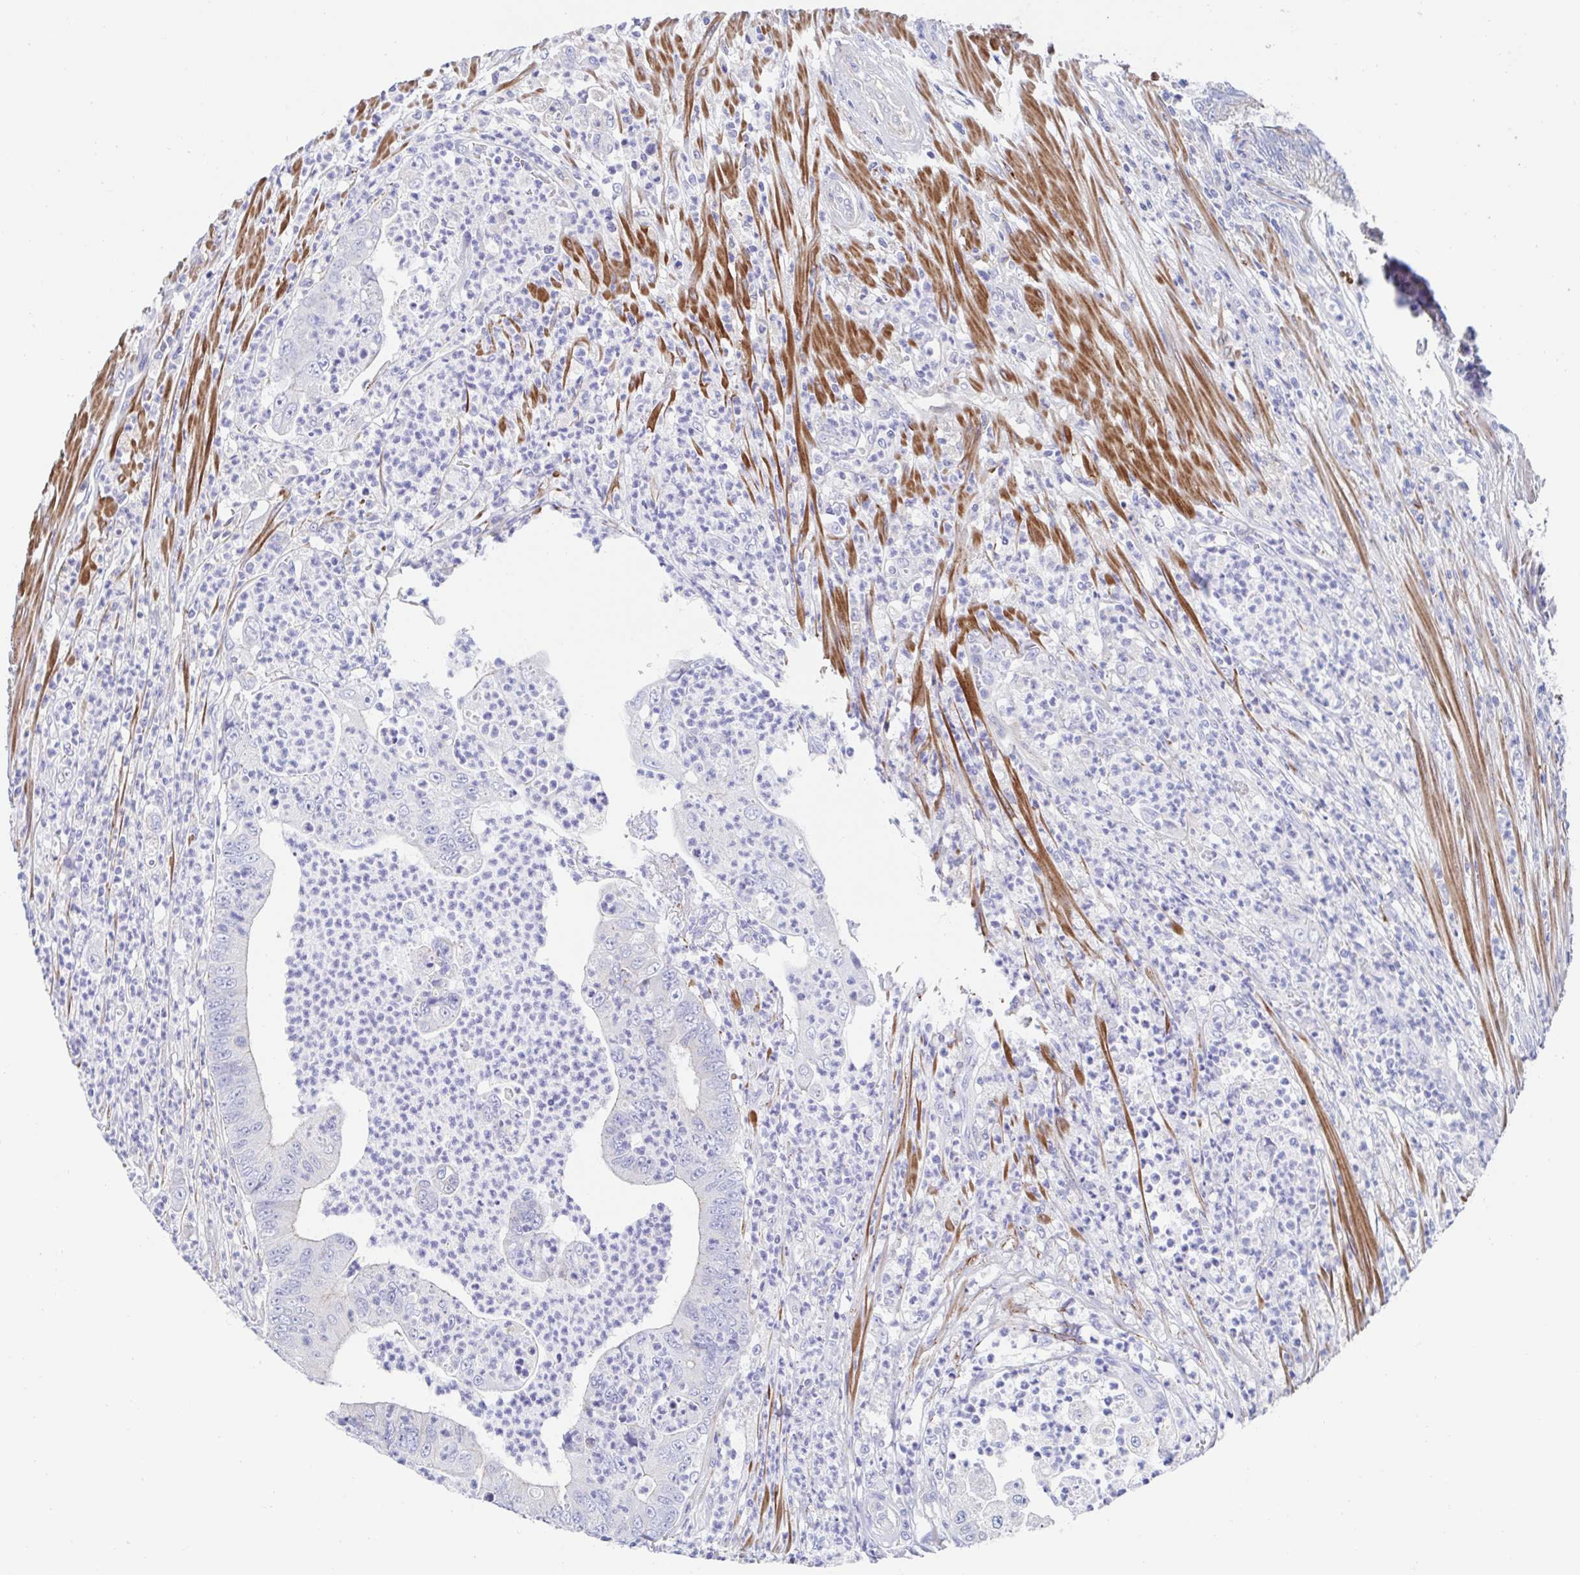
{"staining": {"intensity": "negative", "quantity": "none", "location": "none"}, "tissue": "colorectal cancer", "cell_type": "Tumor cells", "image_type": "cancer", "snomed": [{"axis": "morphology", "description": "Adenocarcinoma, NOS"}, {"axis": "topography", "description": "Colon"}], "caption": "This image is of colorectal cancer stained with immunohistochemistry to label a protein in brown with the nuclei are counter-stained blue. There is no staining in tumor cells.", "gene": "CDH2", "patient": {"sex": "female", "age": 48}}